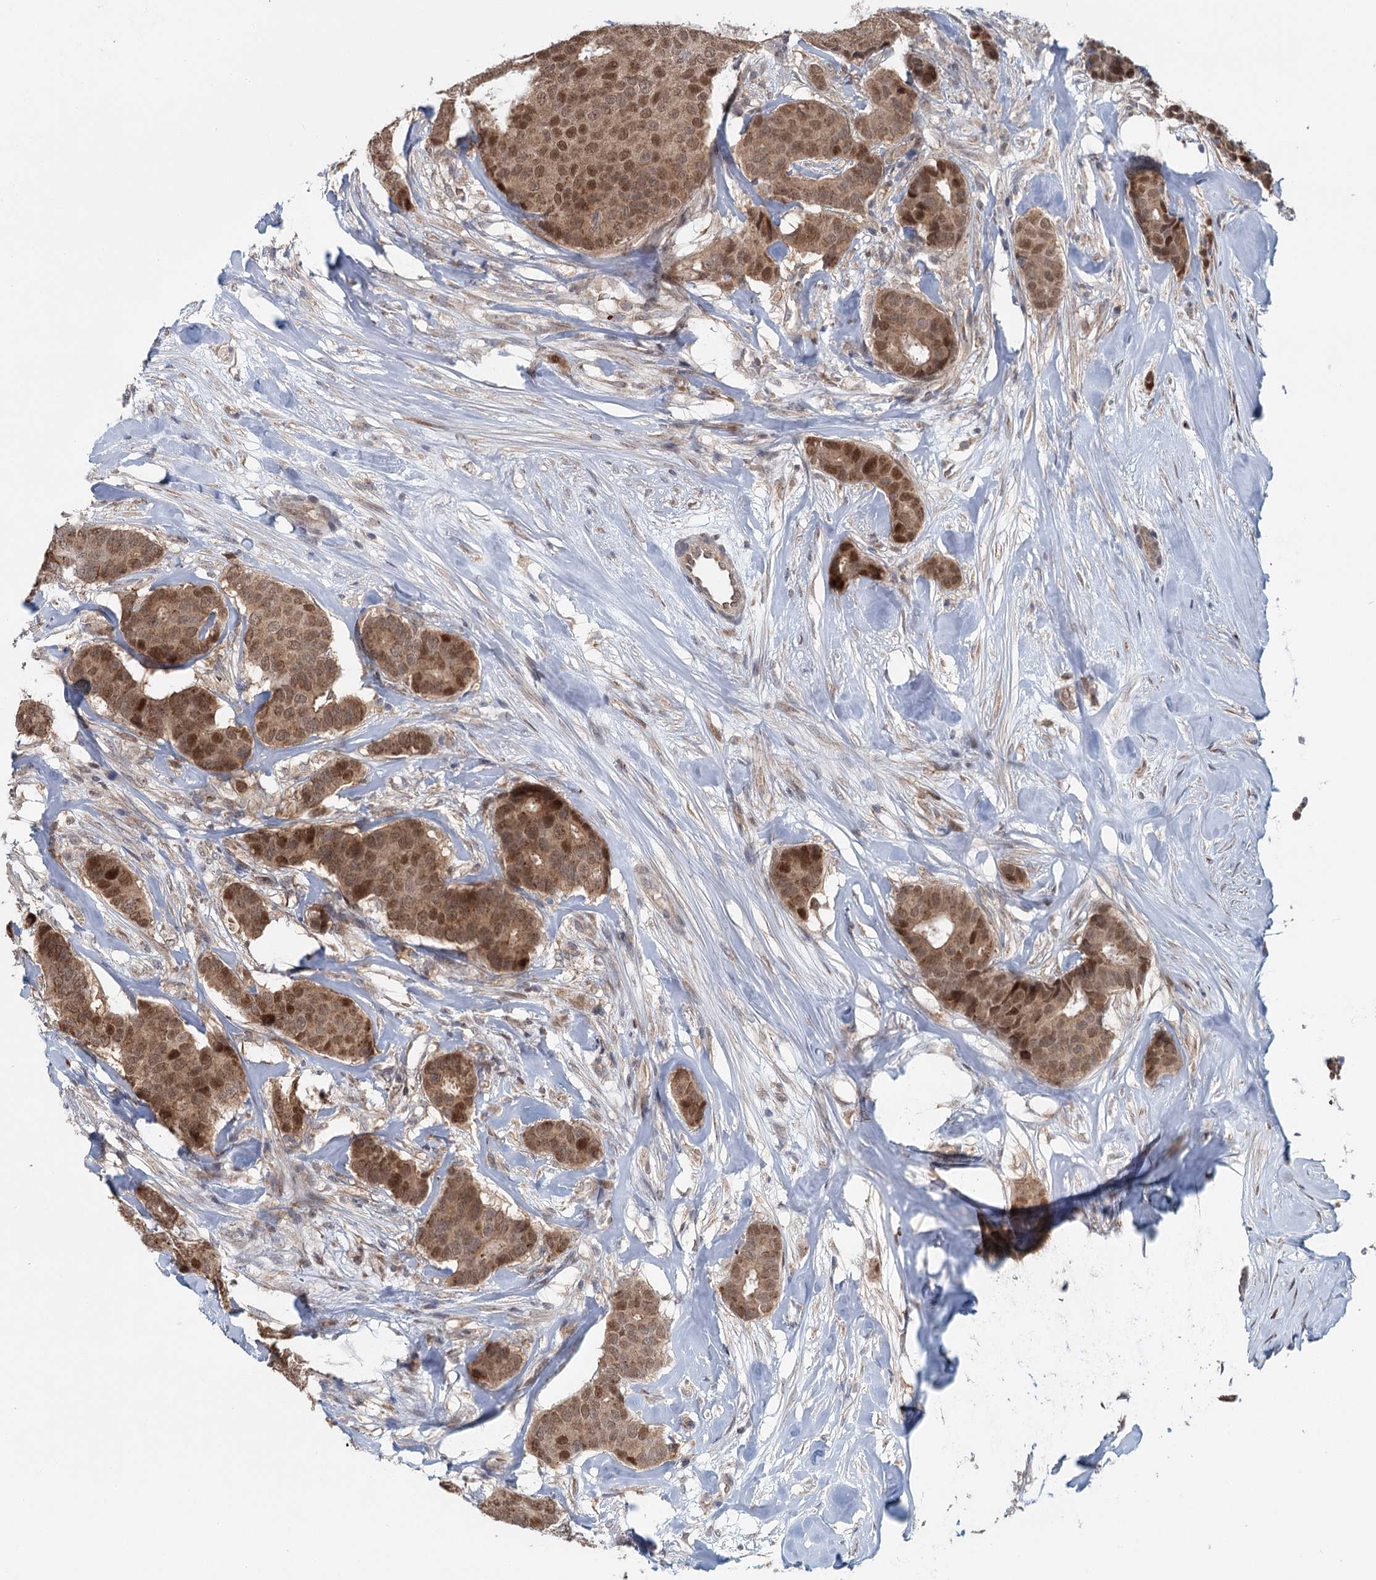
{"staining": {"intensity": "strong", "quantity": ">75%", "location": "cytoplasmic/membranous,nuclear"}, "tissue": "breast cancer", "cell_type": "Tumor cells", "image_type": "cancer", "snomed": [{"axis": "morphology", "description": "Duct carcinoma"}, {"axis": "topography", "description": "Breast"}], "caption": "Human breast intraductal carcinoma stained for a protein (brown) shows strong cytoplasmic/membranous and nuclear positive staining in about >75% of tumor cells.", "gene": "ADK", "patient": {"sex": "female", "age": 75}}